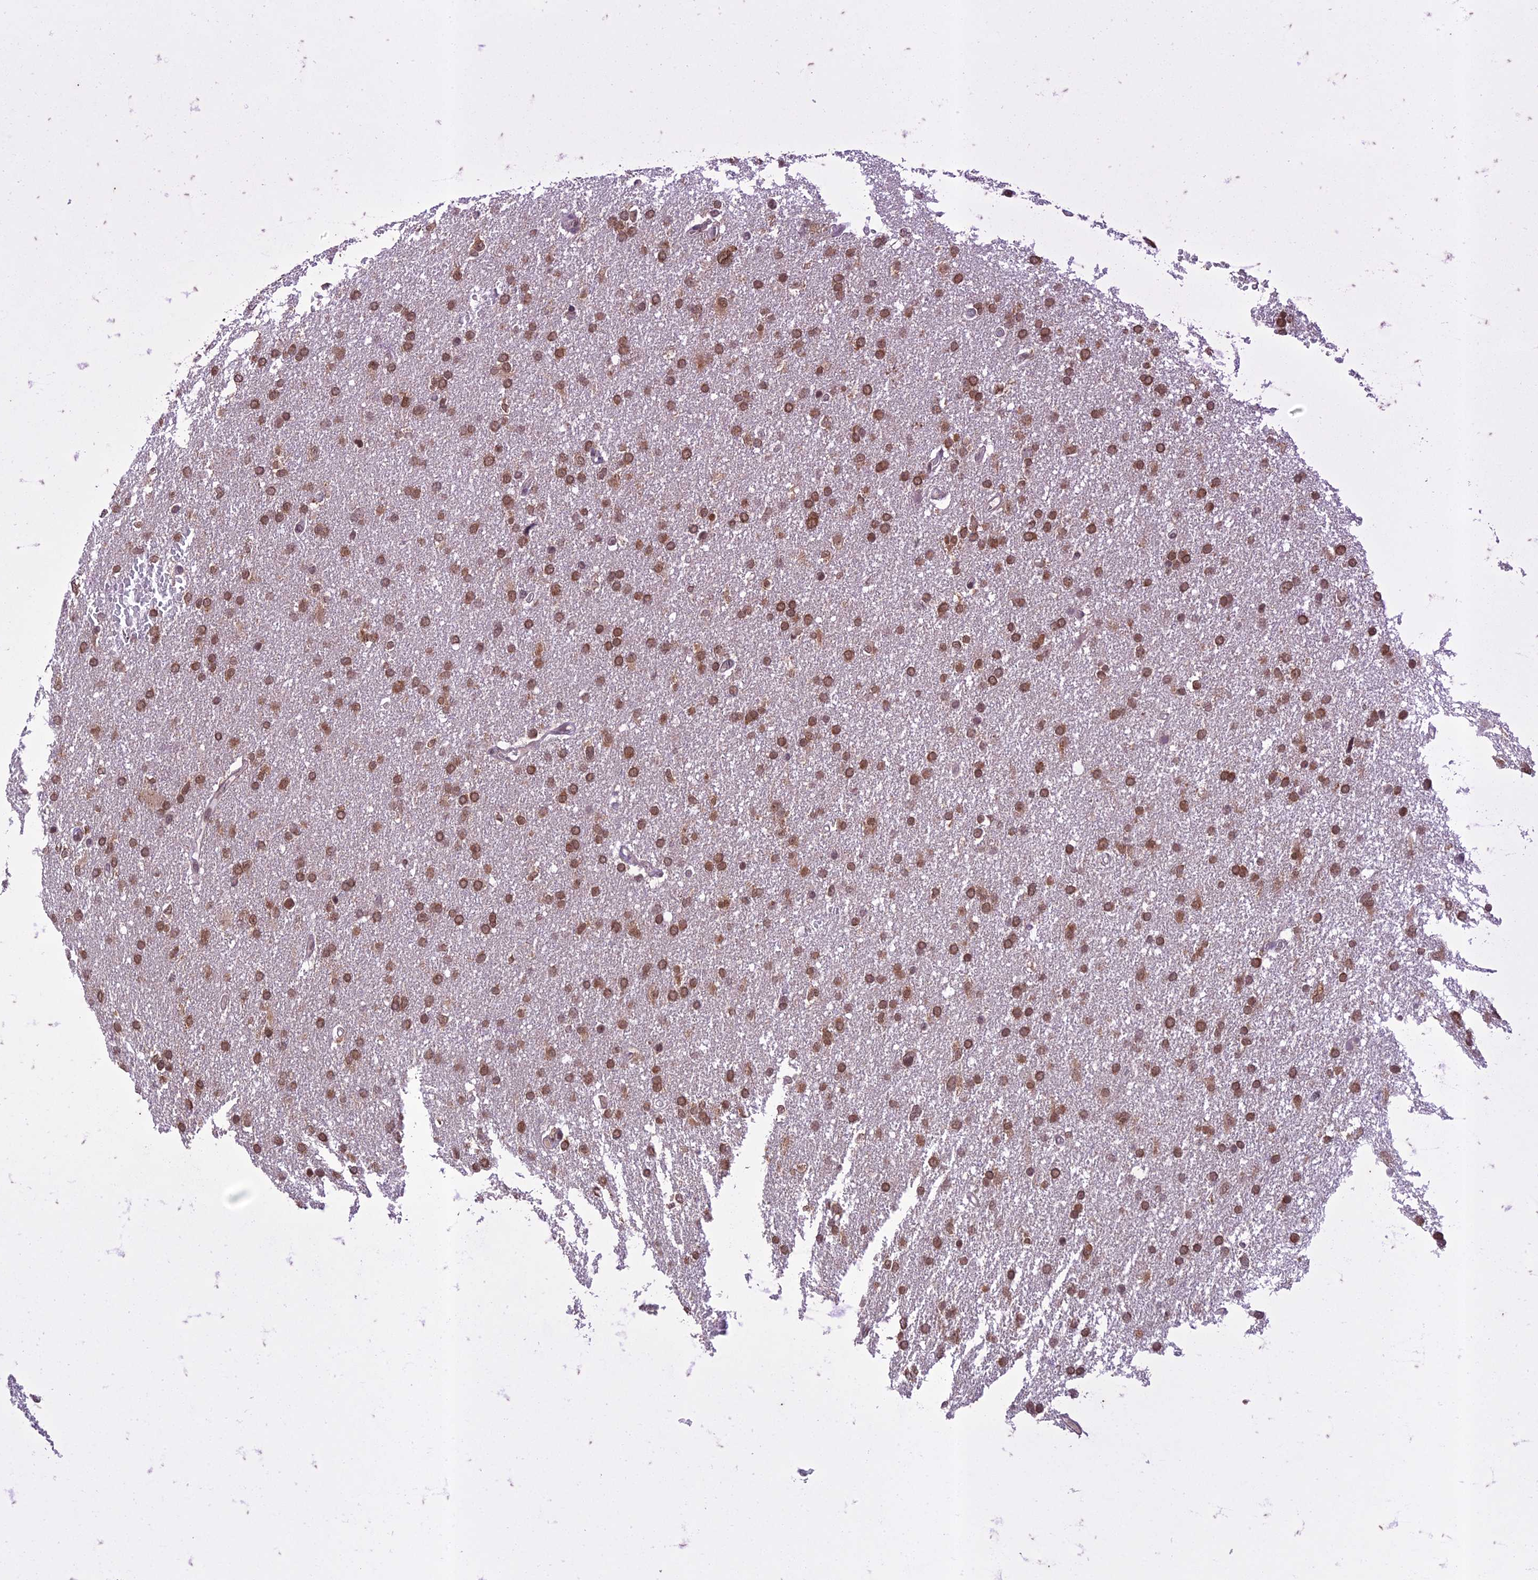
{"staining": {"intensity": "moderate", "quantity": ">75%", "location": "nuclear"}, "tissue": "glioma", "cell_type": "Tumor cells", "image_type": "cancer", "snomed": [{"axis": "morphology", "description": "Glioma, malignant, High grade"}, {"axis": "topography", "description": "Cerebral cortex"}], "caption": "Immunohistochemistry image of human high-grade glioma (malignant) stained for a protein (brown), which exhibits medium levels of moderate nuclear staining in approximately >75% of tumor cells.", "gene": "POP4", "patient": {"sex": "female", "age": 36}}